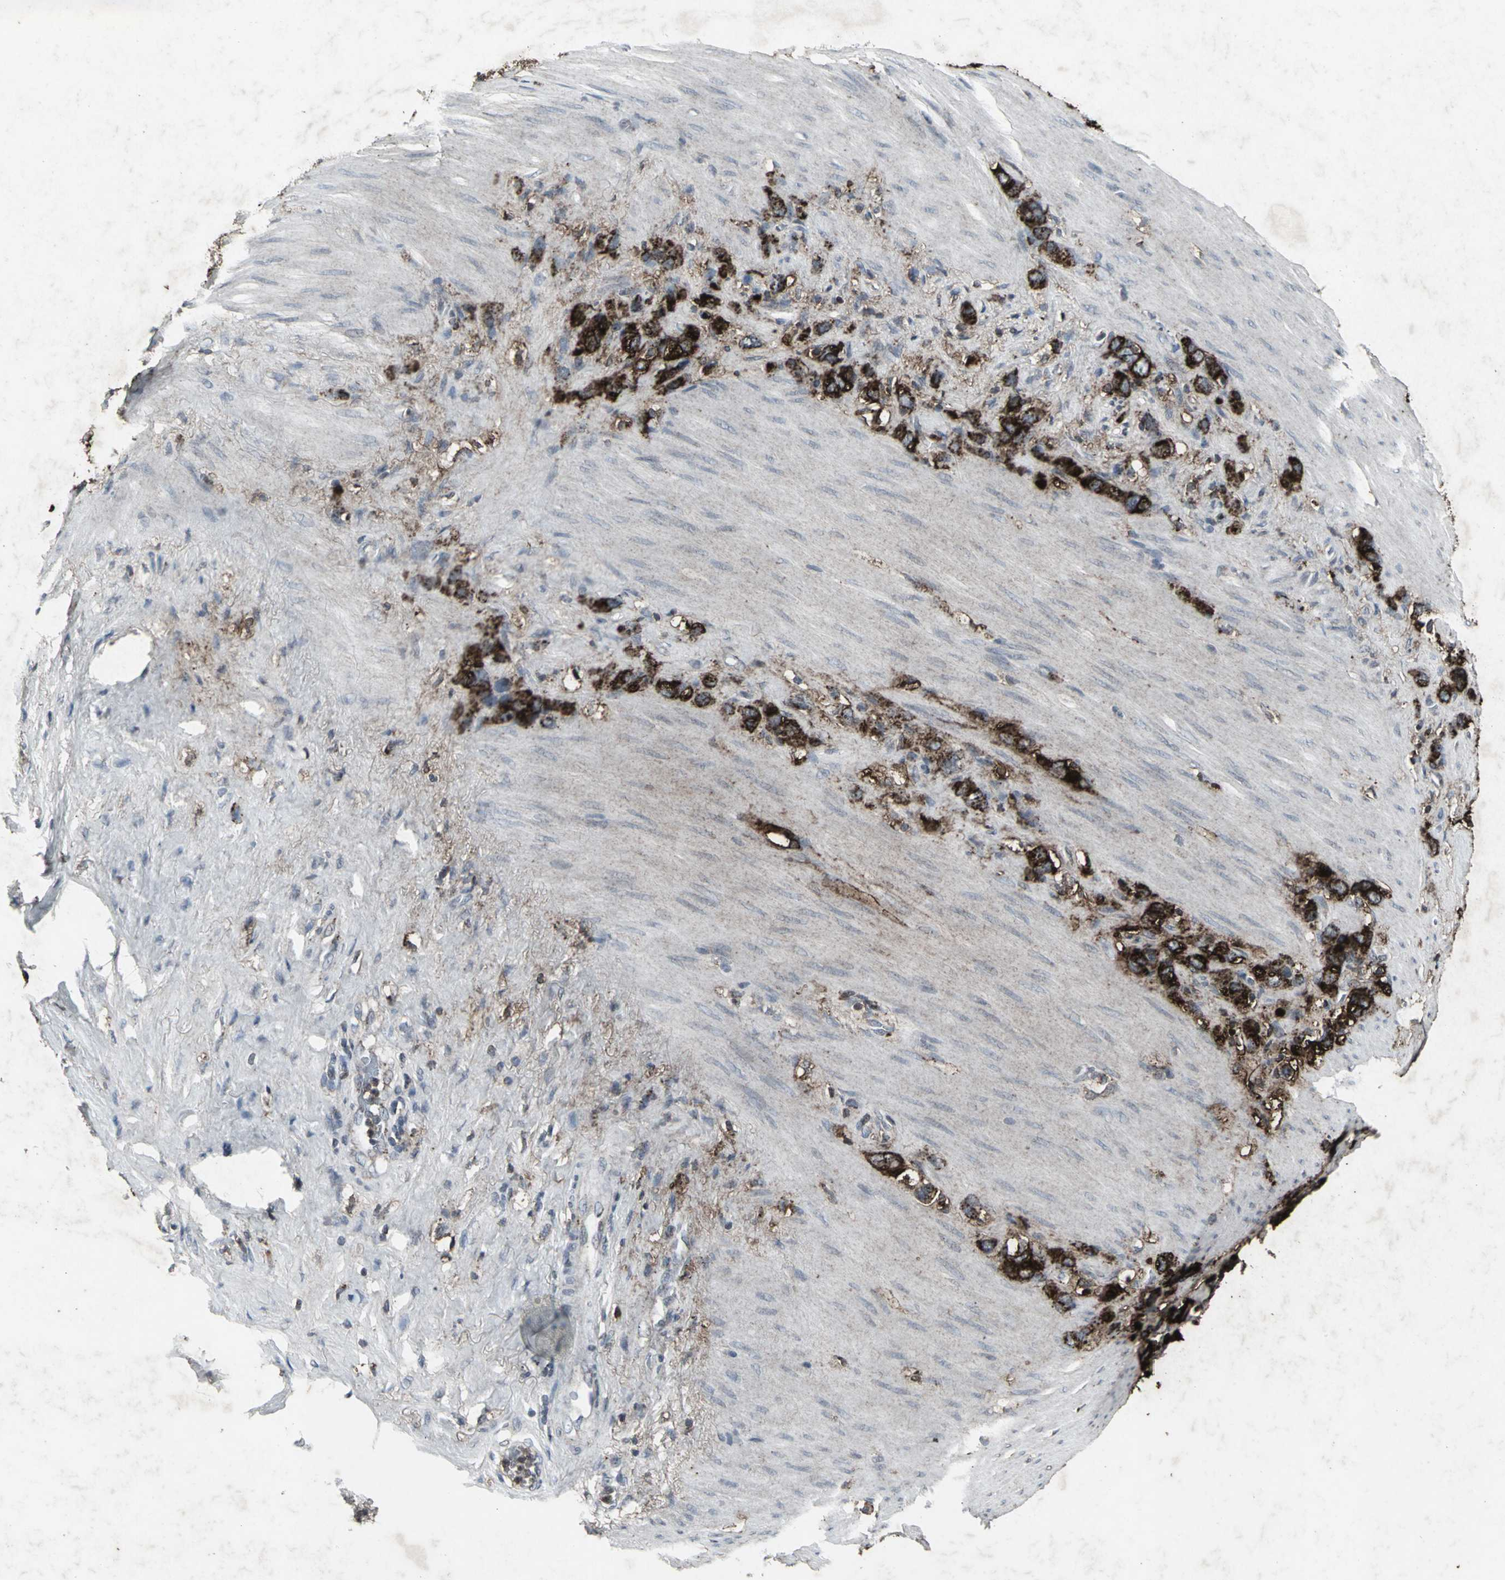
{"staining": {"intensity": "strong", "quantity": ">75%", "location": "cytoplasmic/membranous"}, "tissue": "stomach cancer", "cell_type": "Tumor cells", "image_type": "cancer", "snomed": [{"axis": "morphology", "description": "Normal tissue, NOS"}, {"axis": "morphology", "description": "Adenocarcinoma, NOS"}, {"axis": "morphology", "description": "Adenocarcinoma, High grade"}, {"axis": "topography", "description": "Stomach, upper"}, {"axis": "topography", "description": "Stomach"}], "caption": "Immunohistochemistry (IHC) staining of high-grade adenocarcinoma (stomach), which demonstrates high levels of strong cytoplasmic/membranous staining in about >75% of tumor cells indicating strong cytoplasmic/membranous protein staining. The staining was performed using DAB (3,3'-diaminobenzidine) (brown) for protein detection and nuclei were counterstained in hematoxylin (blue).", "gene": "BMP4", "patient": {"sex": "female", "age": 65}}